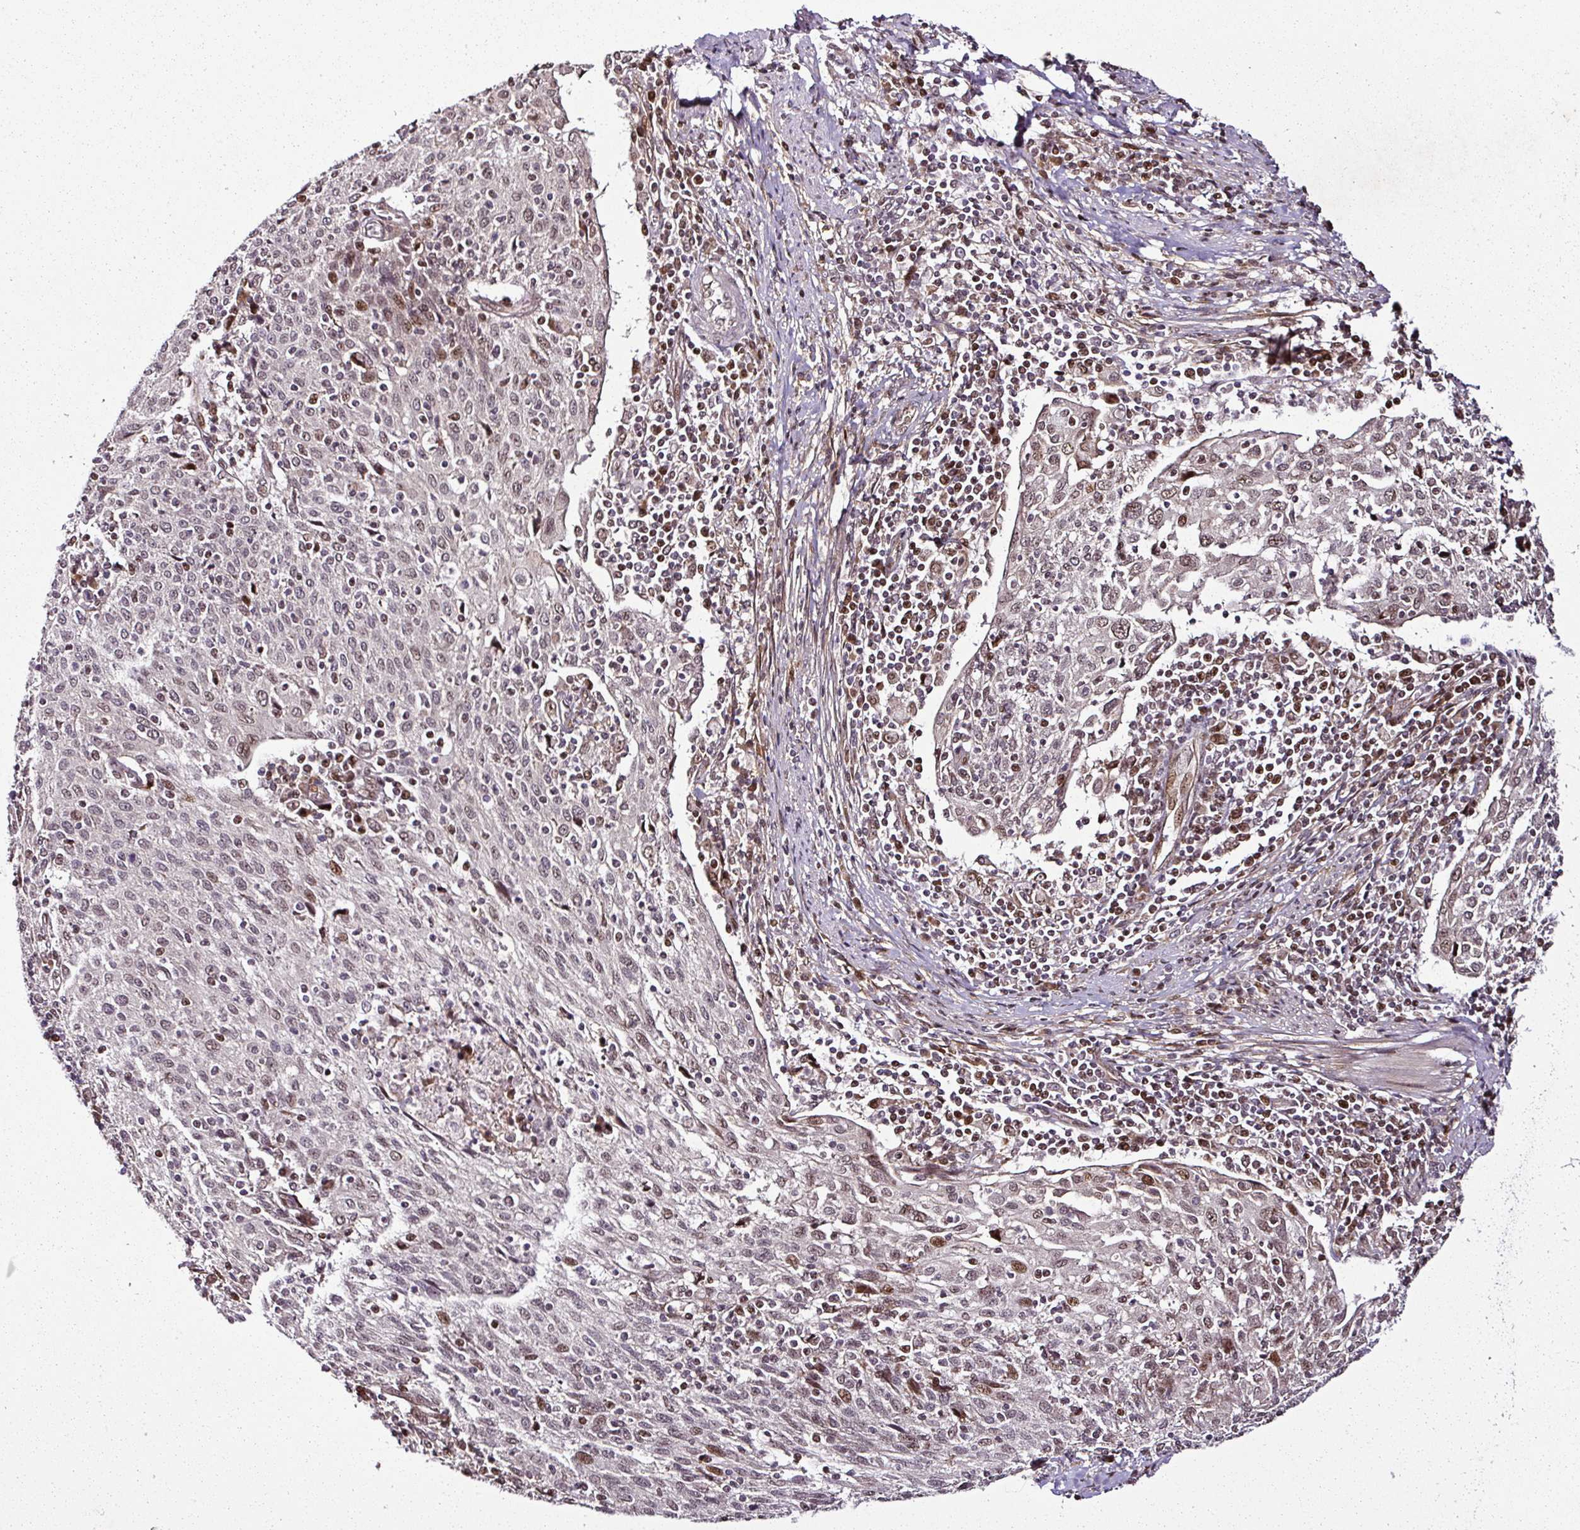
{"staining": {"intensity": "weak", "quantity": "25%-75%", "location": "nuclear"}, "tissue": "cervical cancer", "cell_type": "Tumor cells", "image_type": "cancer", "snomed": [{"axis": "morphology", "description": "Squamous cell carcinoma, NOS"}, {"axis": "topography", "description": "Cervix"}], "caption": "Brown immunohistochemical staining in human cervical squamous cell carcinoma displays weak nuclear staining in about 25%-75% of tumor cells.", "gene": "COPRS", "patient": {"sex": "female", "age": 52}}